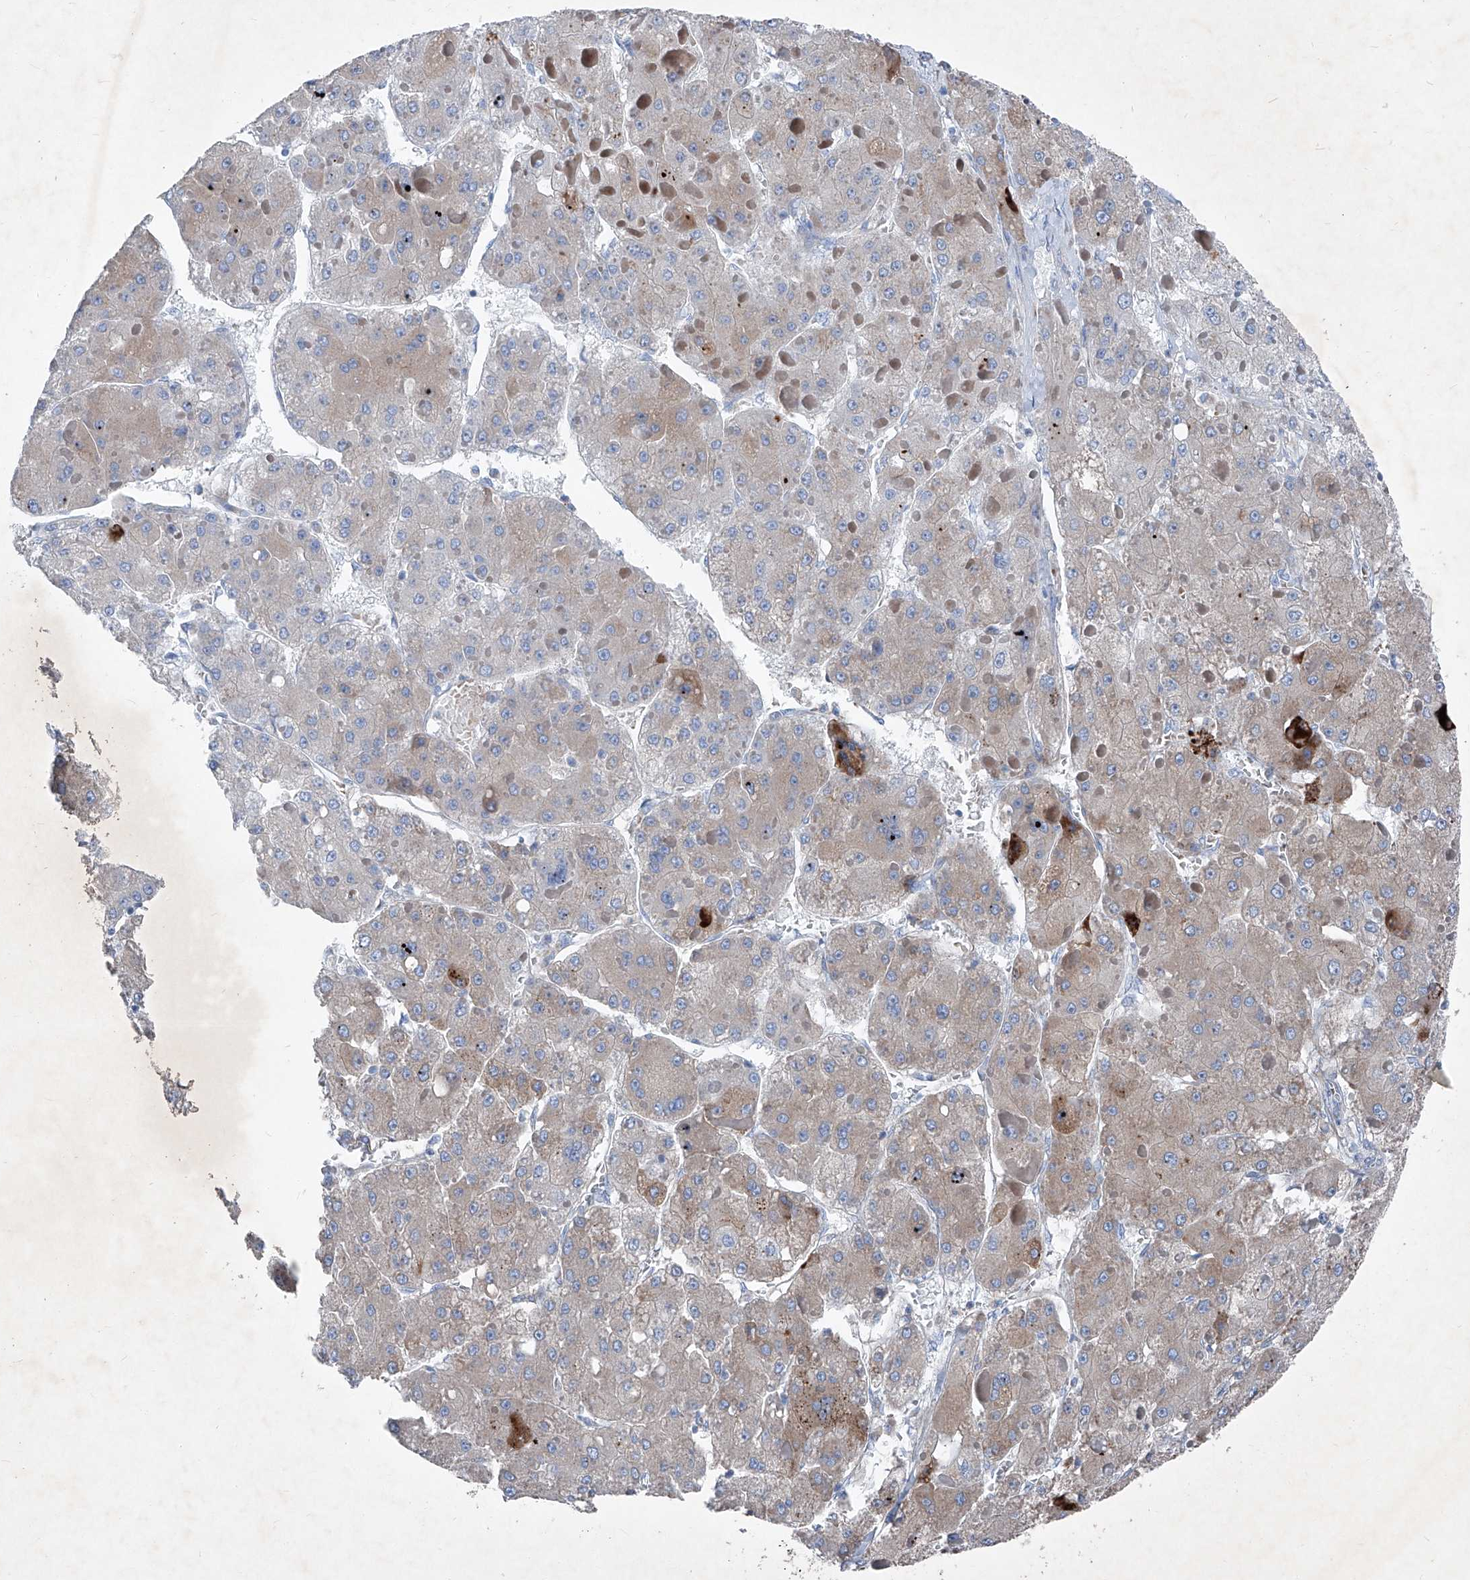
{"staining": {"intensity": "weak", "quantity": "<25%", "location": "cytoplasmic/membranous"}, "tissue": "liver cancer", "cell_type": "Tumor cells", "image_type": "cancer", "snomed": [{"axis": "morphology", "description": "Carcinoma, Hepatocellular, NOS"}, {"axis": "topography", "description": "Liver"}], "caption": "Immunohistochemistry histopathology image of liver cancer (hepatocellular carcinoma) stained for a protein (brown), which displays no positivity in tumor cells. The staining was performed using DAB to visualize the protein expression in brown, while the nuclei were stained in blue with hematoxylin (Magnification: 20x).", "gene": "IFI27", "patient": {"sex": "female", "age": 73}}